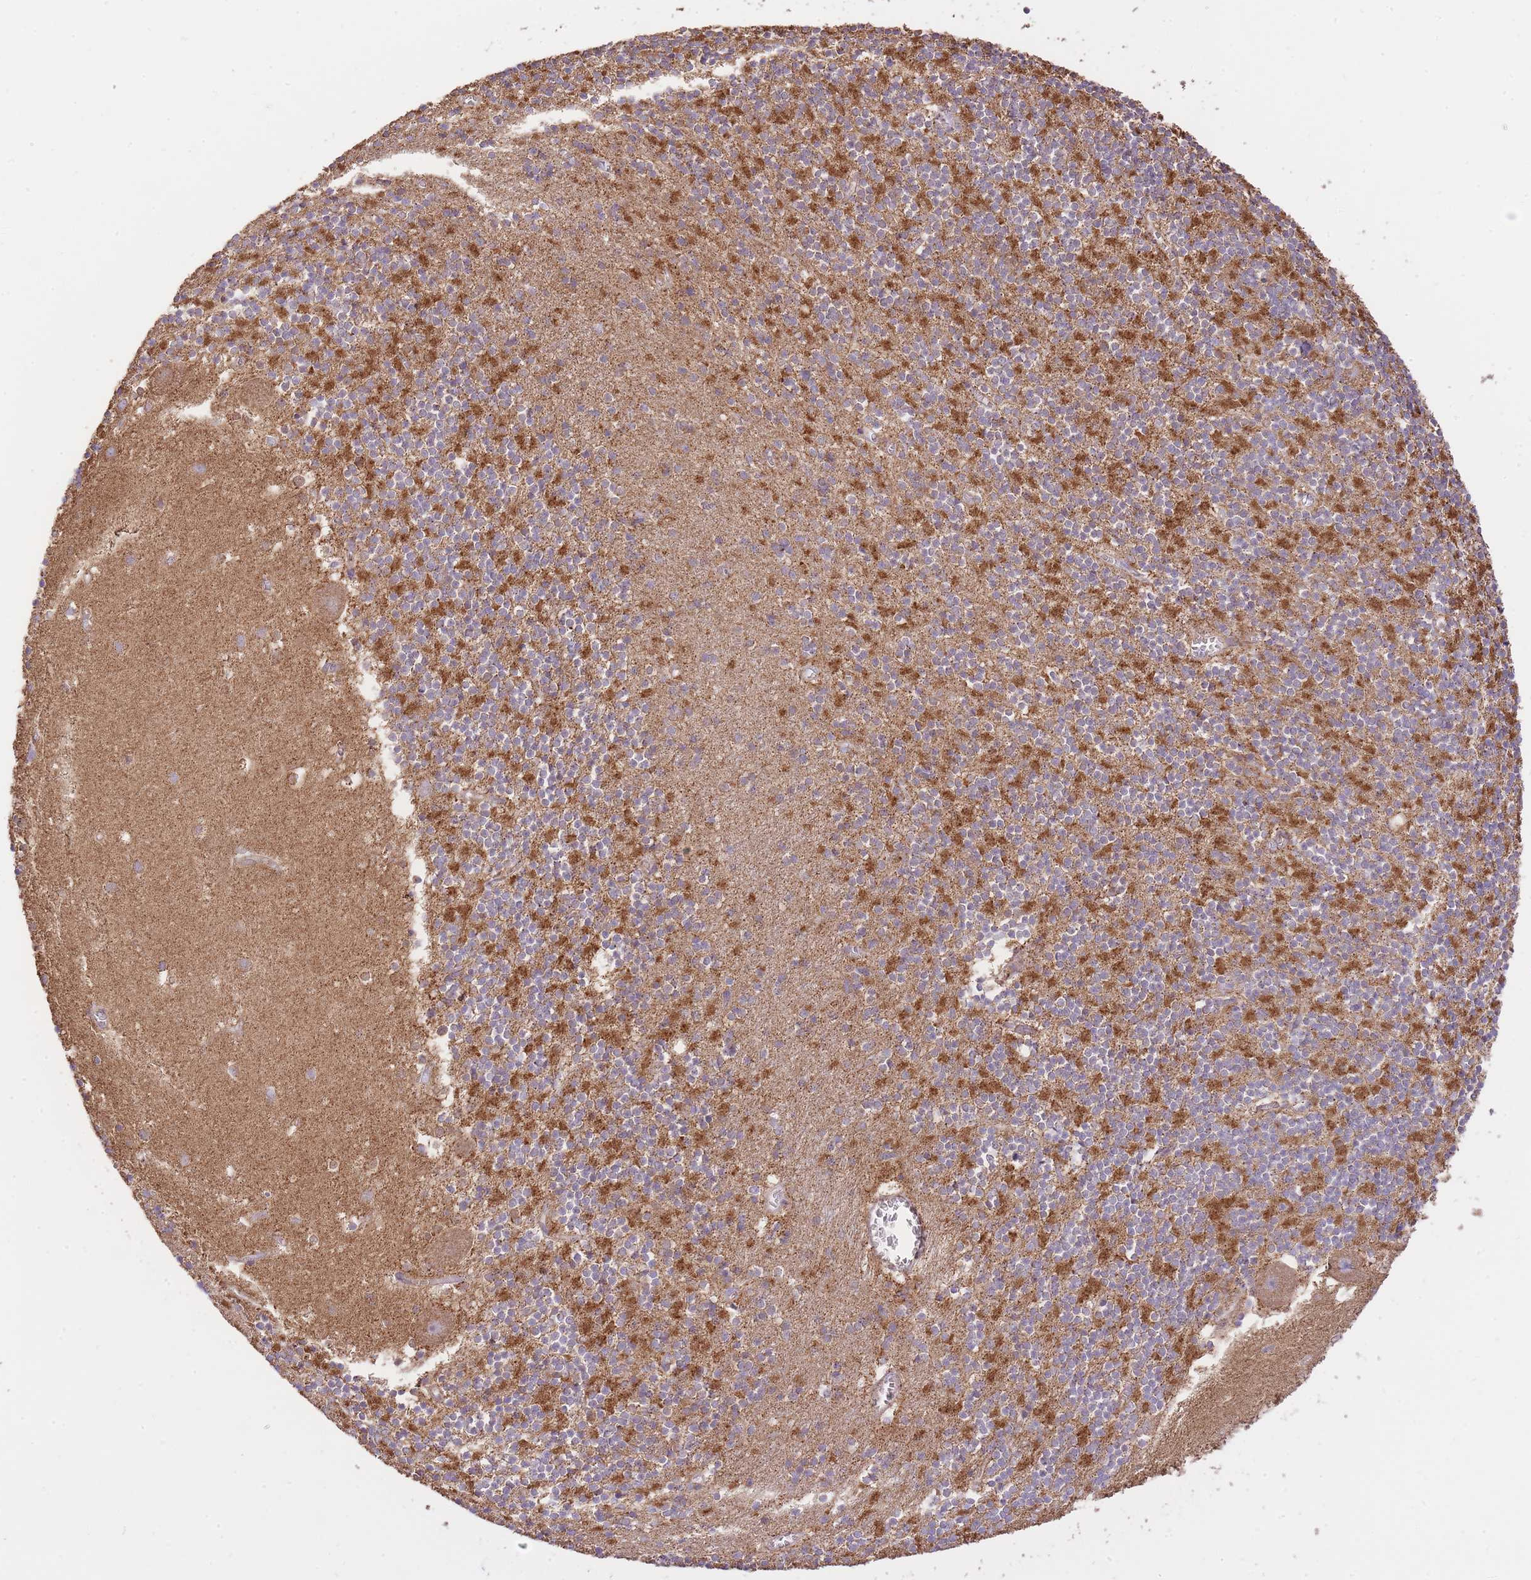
{"staining": {"intensity": "strong", "quantity": "25%-75%", "location": "cytoplasmic/membranous"}, "tissue": "cerebellum", "cell_type": "Cells in granular layer", "image_type": "normal", "snomed": [{"axis": "morphology", "description": "Normal tissue, NOS"}, {"axis": "topography", "description": "Cerebellum"}], "caption": "Immunohistochemical staining of normal cerebellum reveals high levels of strong cytoplasmic/membranous expression in approximately 25%-75% of cells in granular layer.", "gene": "PREP", "patient": {"sex": "male", "age": 54}}